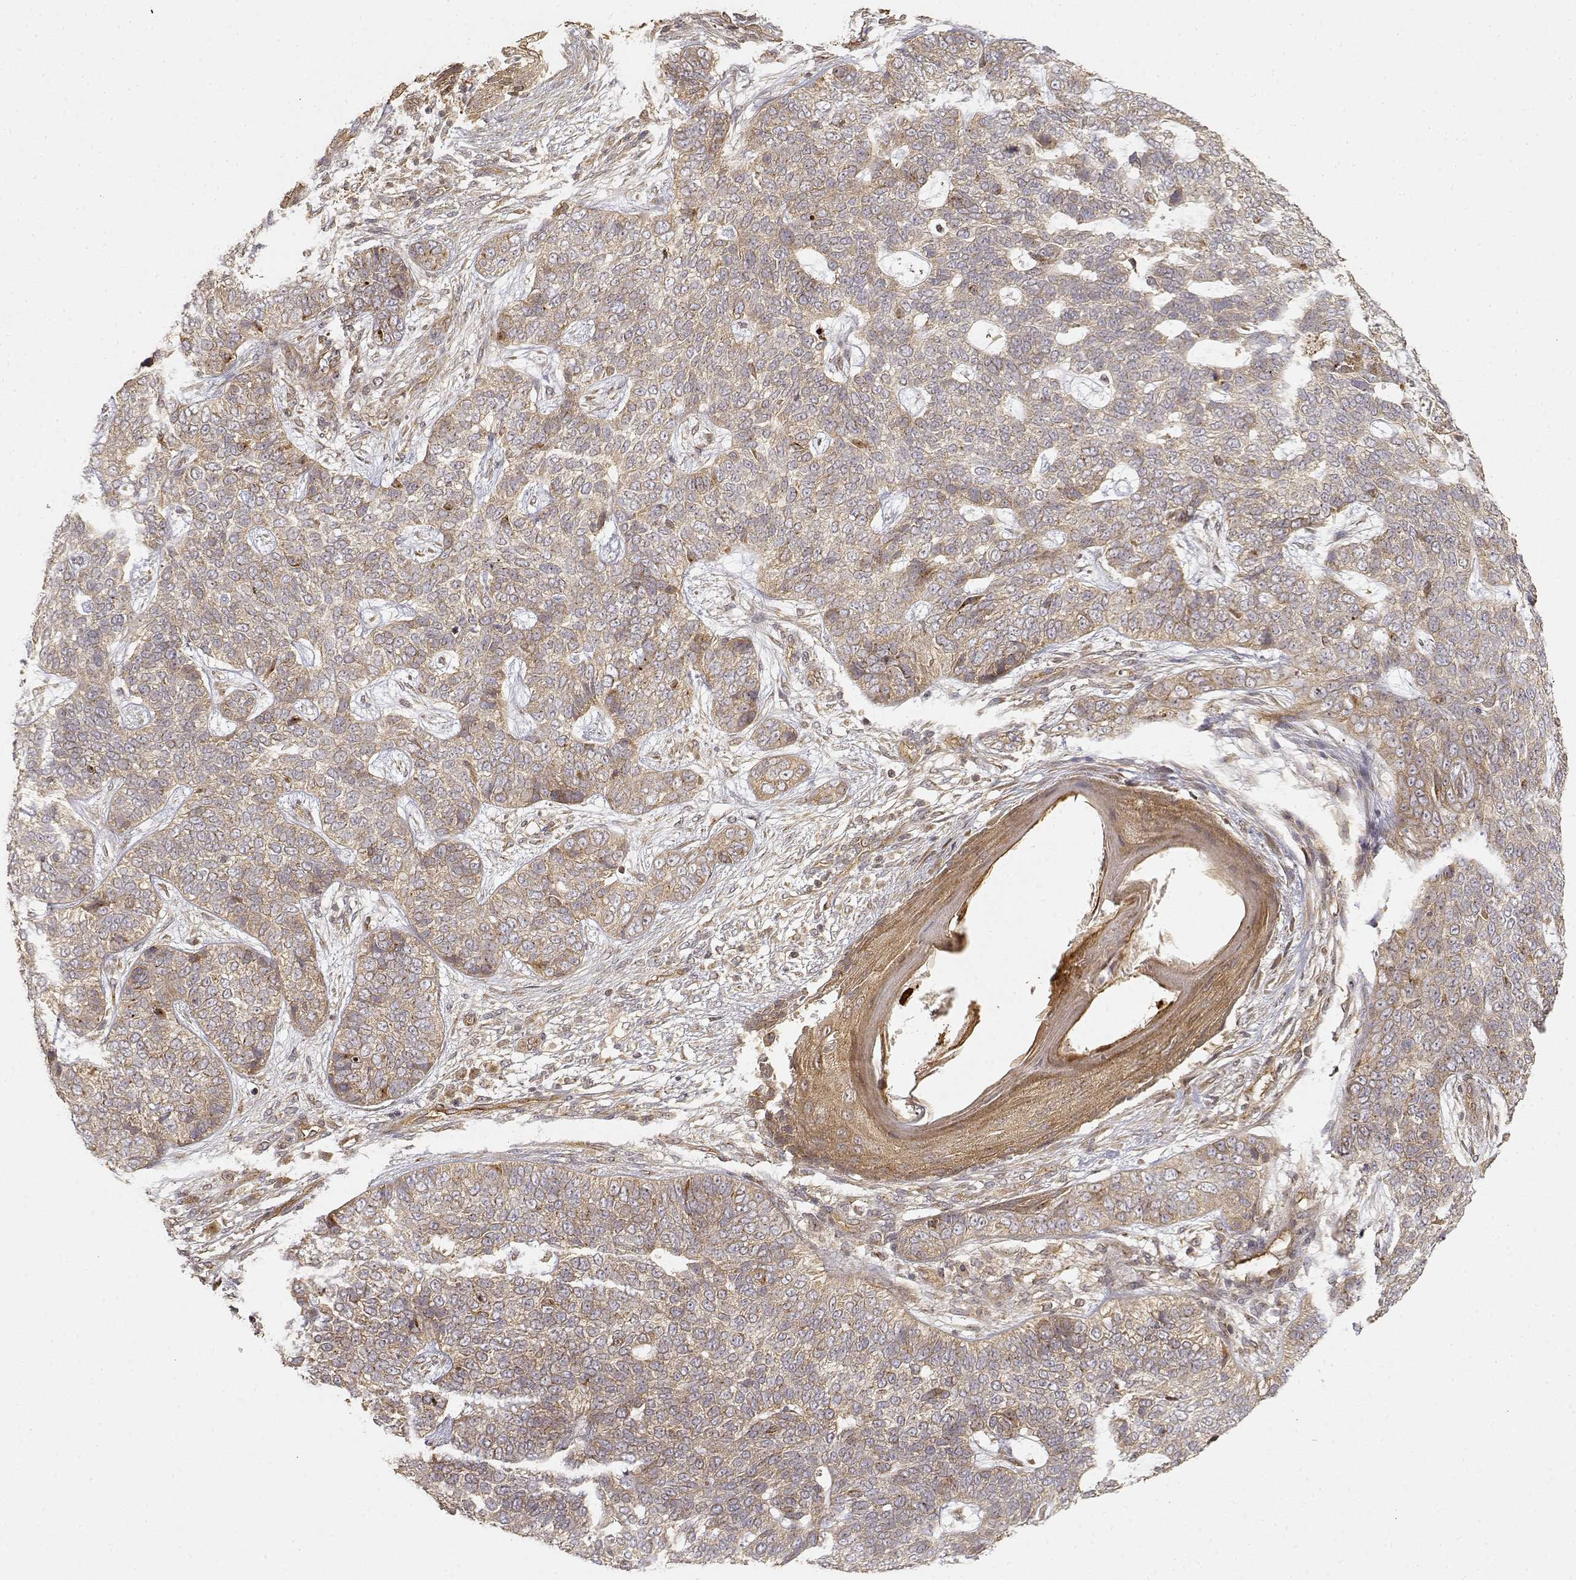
{"staining": {"intensity": "weak", "quantity": ">75%", "location": "cytoplasmic/membranous"}, "tissue": "skin cancer", "cell_type": "Tumor cells", "image_type": "cancer", "snomed": [{"axis": "morphology", "description": "Basal cell carcinoma"}, {"axis": "topography", "description": "Skin"}], "caption": "Approximately >75% of tumor cells in skin cancer show weak cytoplasmic/membranous protein expression as visualized by brown immunohistochemical staining.", "gene": "CDK5RAP2", "patient": {"sex": "female", "age": 69}}